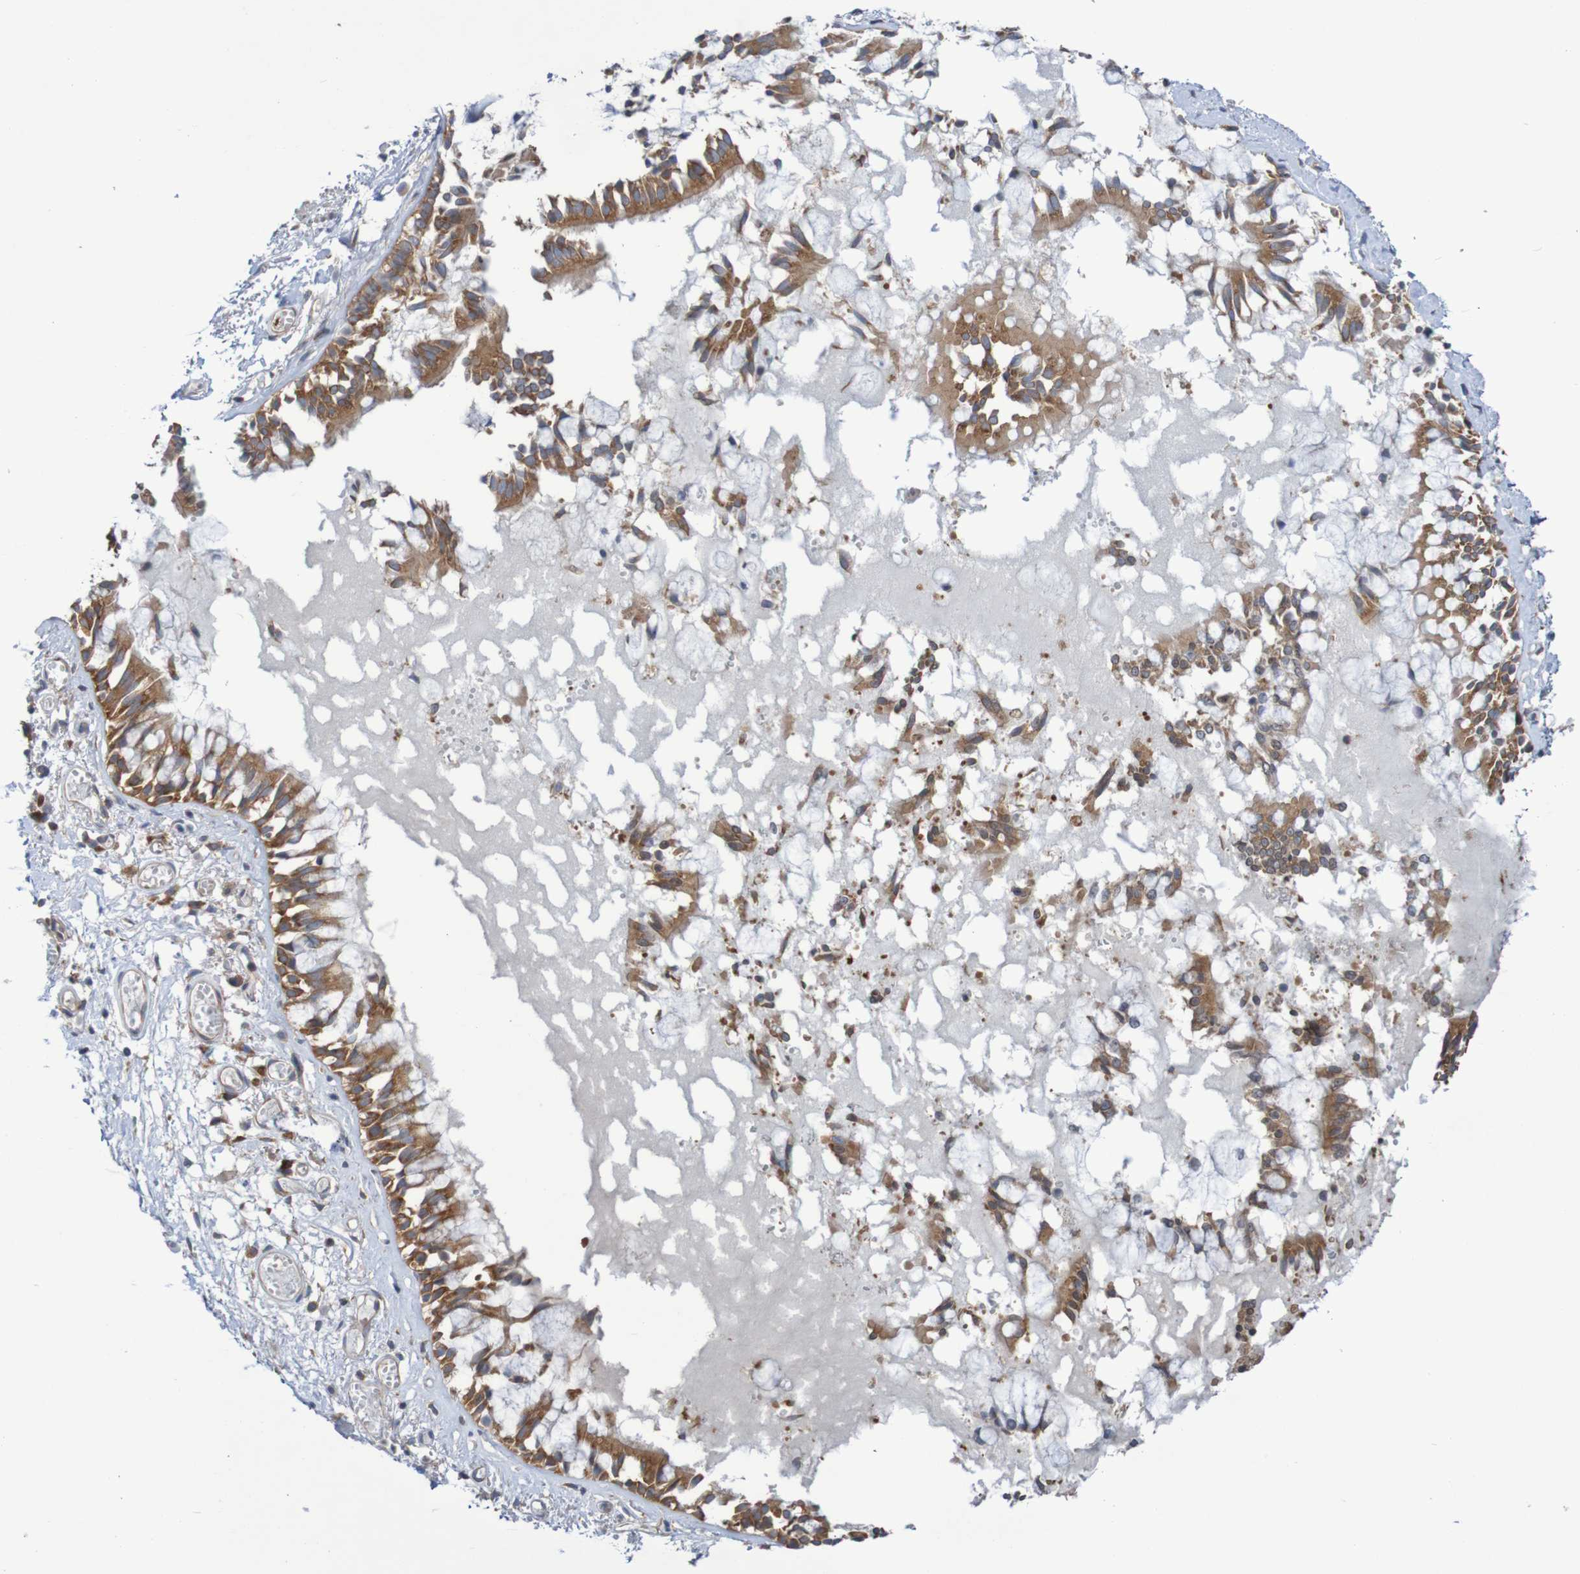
{"staining": {"intensity": "strong", "quantity": ">75%", "location": "cytoplasmic/membranous"}, "tissue": "bronchus", "cell_type": "Respiratory epithelial cells", "image_type": "normal", "snomed": [{"axis": "morphology", "description": "Normal tissue, NOS"}, {"axis": "morphology", "description": "Inflammation, NOS"}, {"axis": "topography", "description": "Cartilage tissue"}, {"axis": "topography", "description": "Lung"}], "caption": "Respiratory epithelial cells show strong cytoplasmic/membranous expression in approximately >75% of cells in benign bronchus. (DAB (3,3'-diaminobenzidine) IHC, brown staining for protein, blue staining for nuclei).", "gene": "LRRC47", "patient": {"sex": "male", "age": 71}}